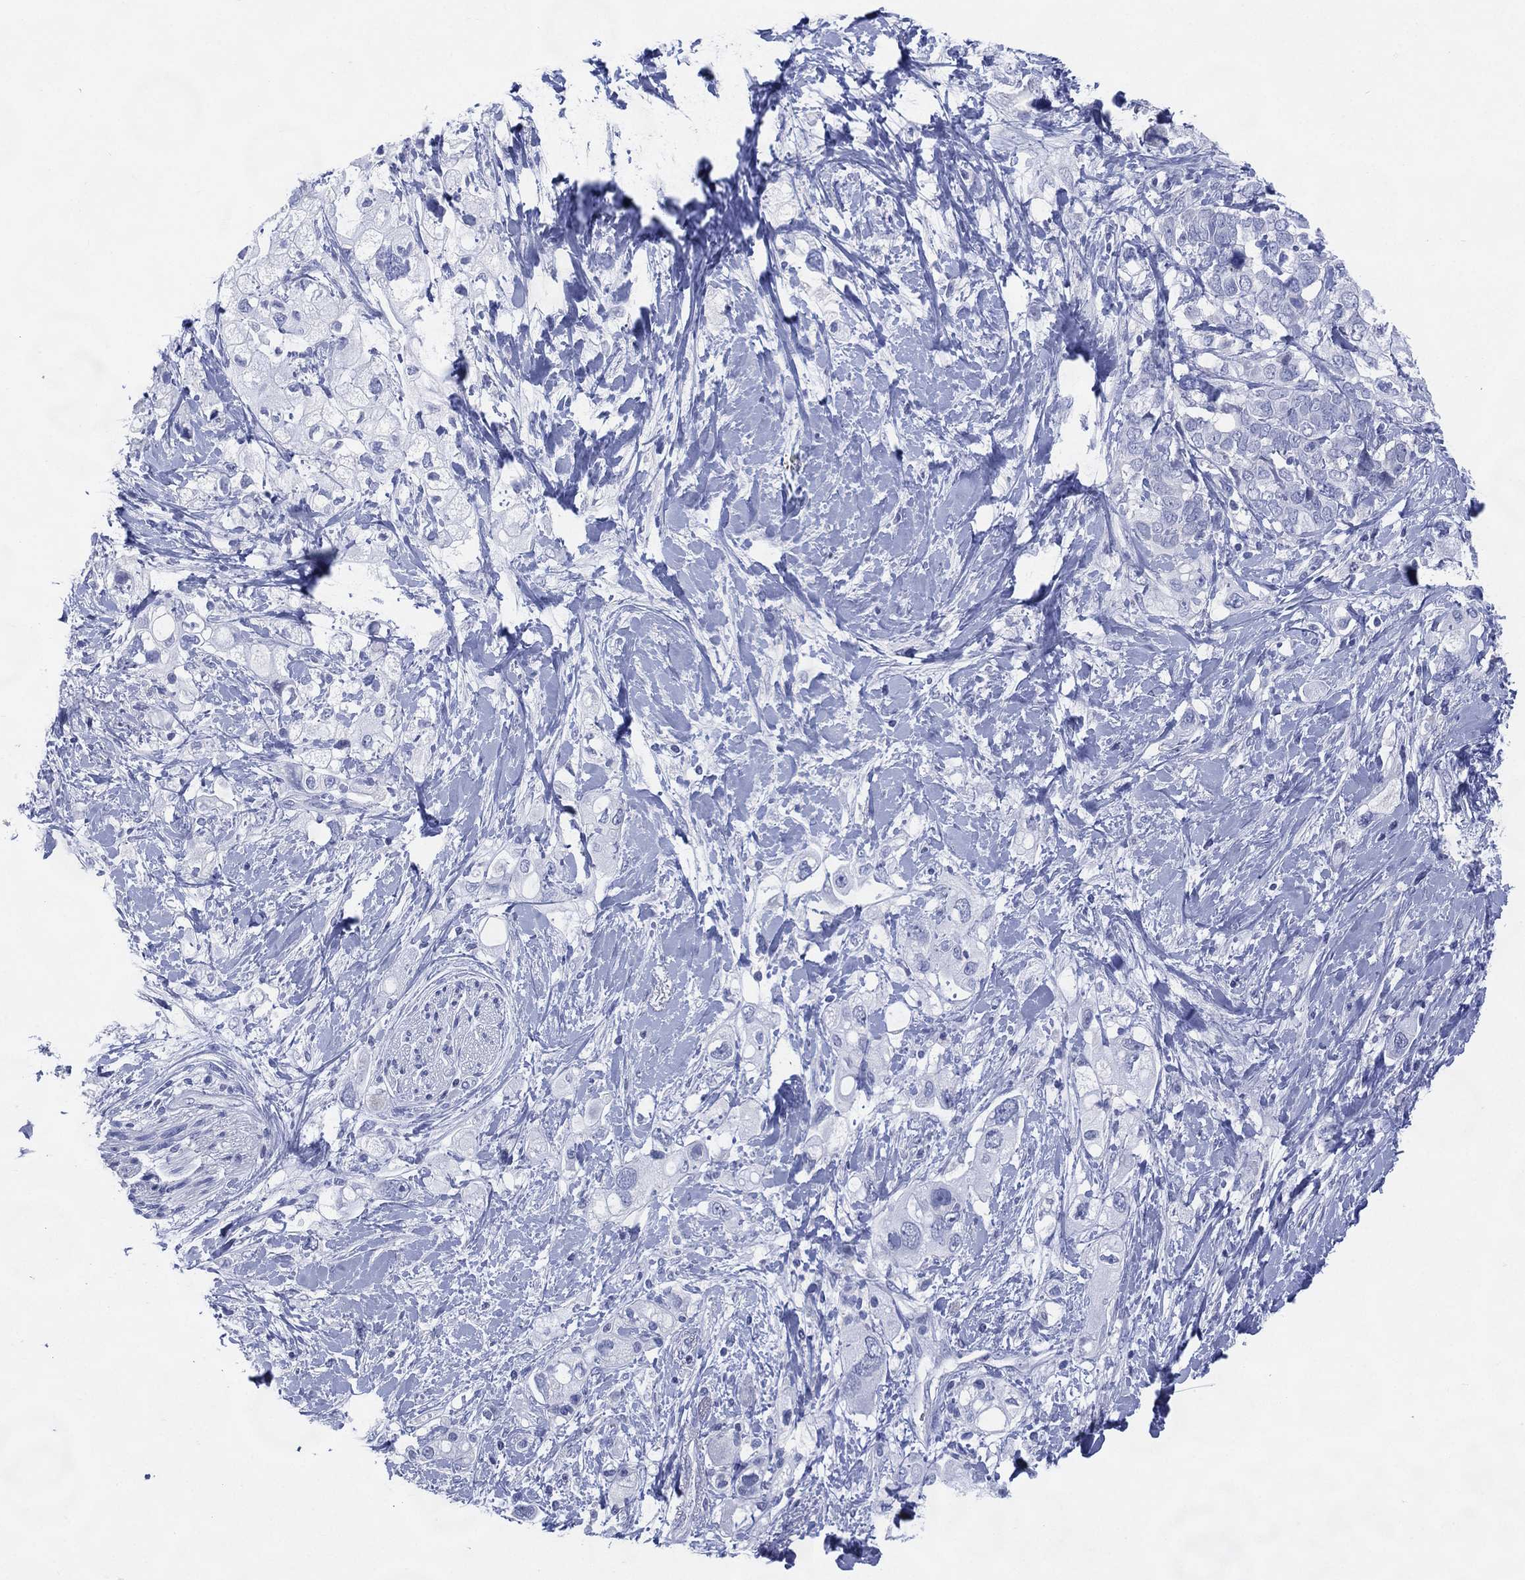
{"staining": {"intensity": "negative", "quantity": "none", "location": "none"}, "tissue": "pancreatic cancer", "cell_type": "Tumor cells", "image_type": "cancer", "snomed": [{"axis": "morphology", "description": "Adenocarcinoma, NOS"}, {"axis": "topography", "description": "Pancreas"}], "caption": "The IHC photomicrograph has no significant positivity in tumor cells of adenocarcinoma (pancreatic) tissue.", "gene": "TMEM247", "patient": {"sex": "female", "age": 56}}